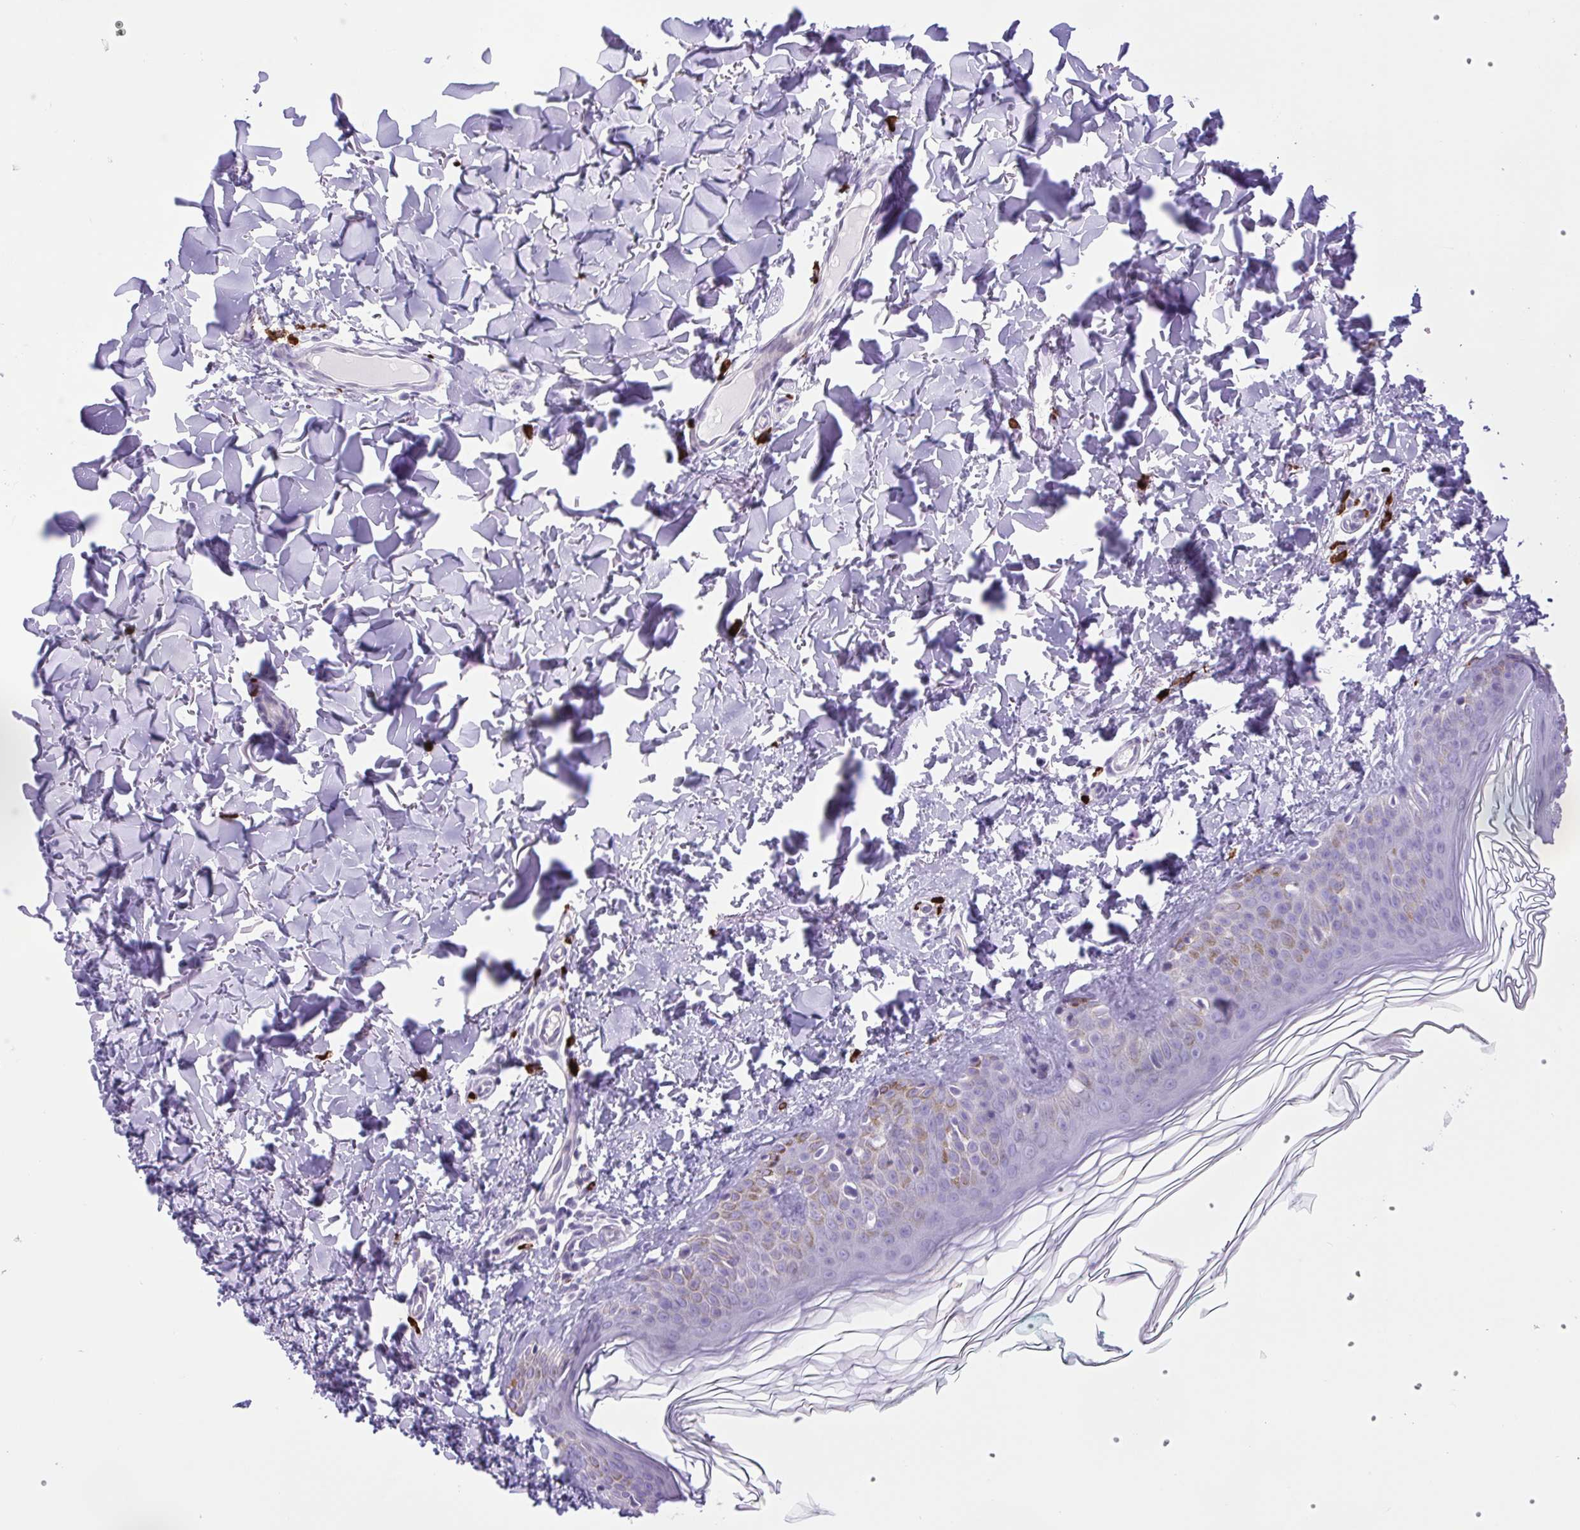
{"staining": {"intensity": "negative", "quantity": "none", "location": "none"}, "tissue": "skin", "cell_type": "Fibroblasts", "image_type": "normal", "snomed": [{"axis": "morphology", "description": "Normal tissue, NOS"}, {"axis": "topography", "description": "Skin"}, {"axis": "topography", "description": "Peripheral nerve tissue"}], "caption": "Fibroblasts are negative for brown protein staining in benign skin. (DAB IHC with hematoxylin counter stain).", "gene": "FAM177B", "patient": {"sex": "female", "age": 45}}